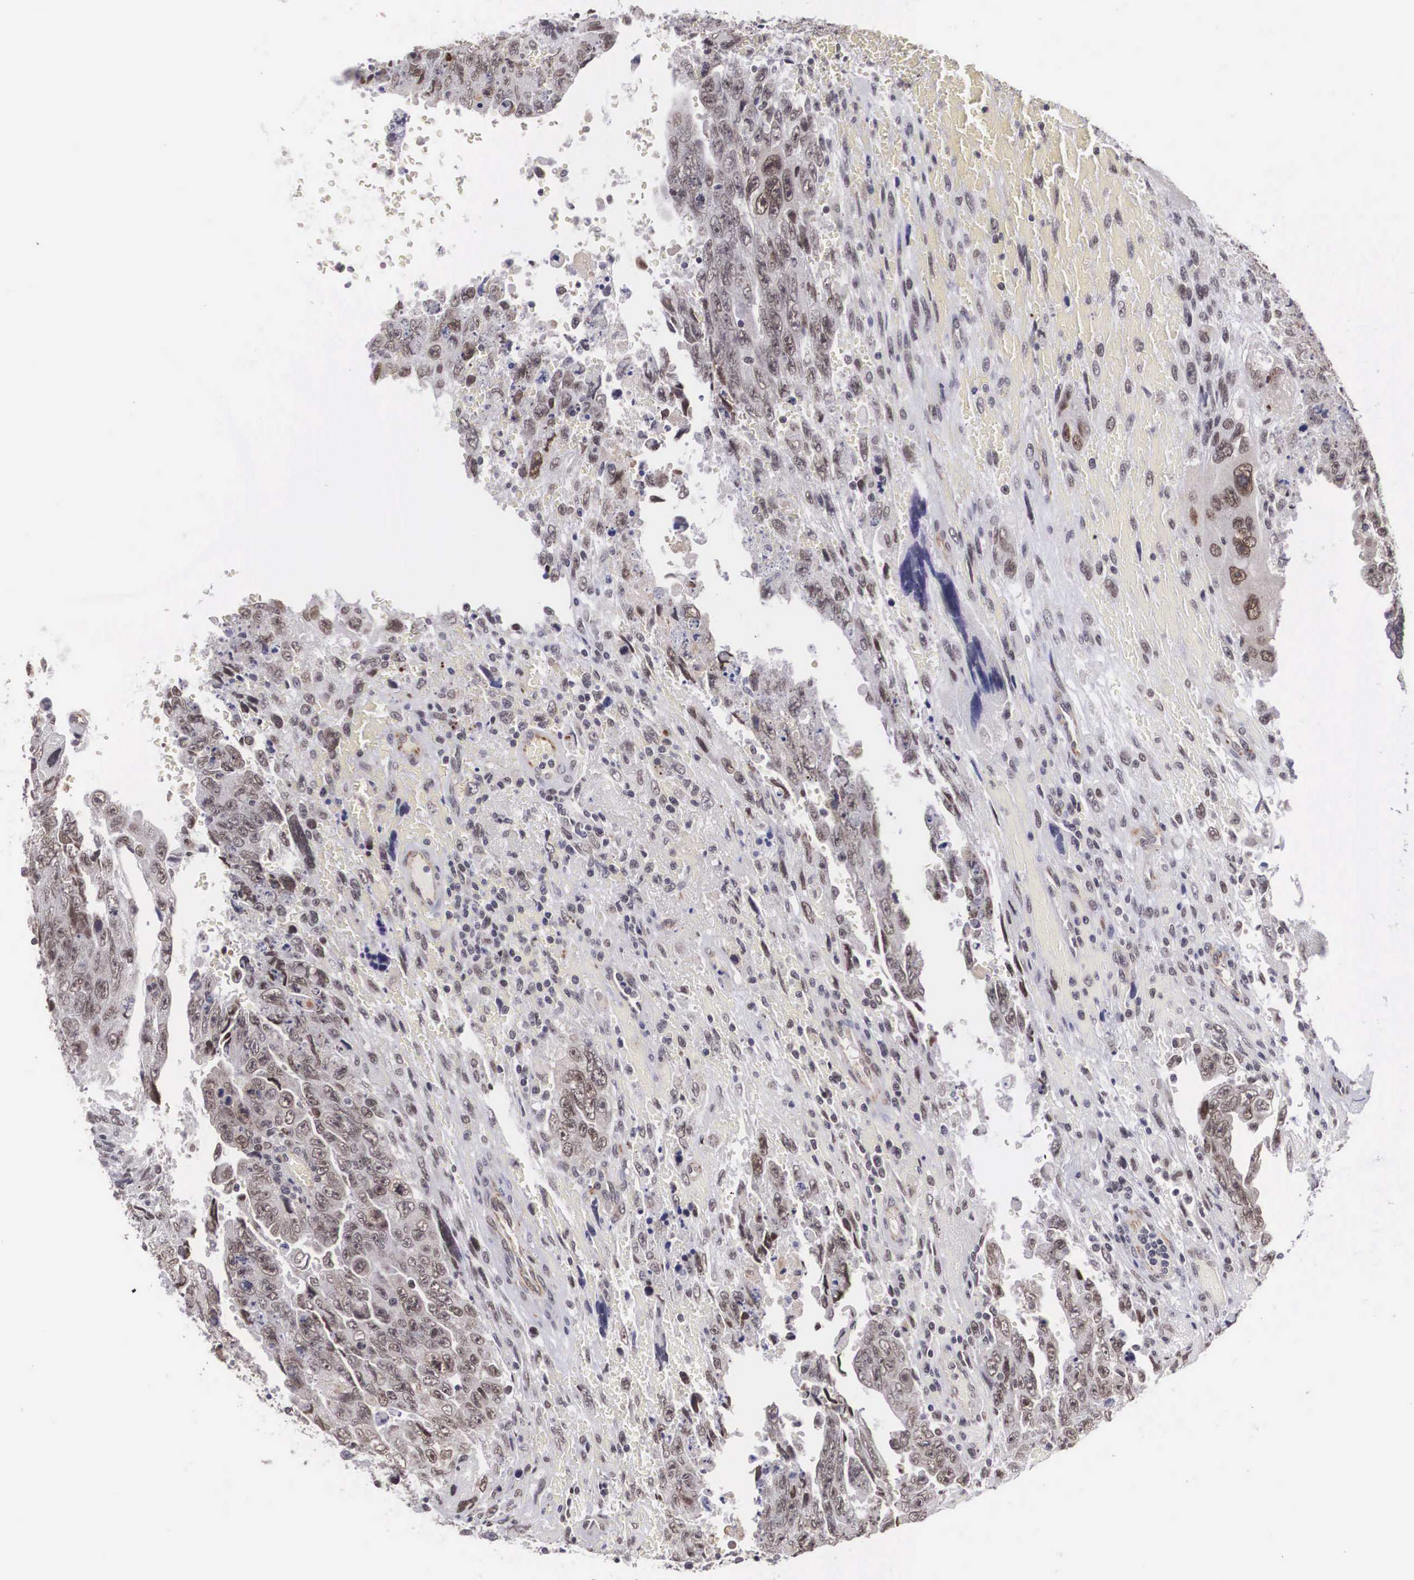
{"staining": {"intensity": "weak", "quantity": "25%-75%", "location": "nuclear"}, "tissue": "testis cancer", "cell_type": "Tumor cells", "image_type": "cancer", "snomed": [{"axis": "morphology", "description": "Carcinoma, Embryonal, NOS"}, {"axis": "topography", "description": "Testis"}], "caption": "Immunohistochemical staining of testis cancer (embryonal carcinoma) shows low levels of weak nuclear protein positivity in about 25%-75% of tumor cells.", "gene": "MORC2", "patient": {"sex": "male", "age": 28}}